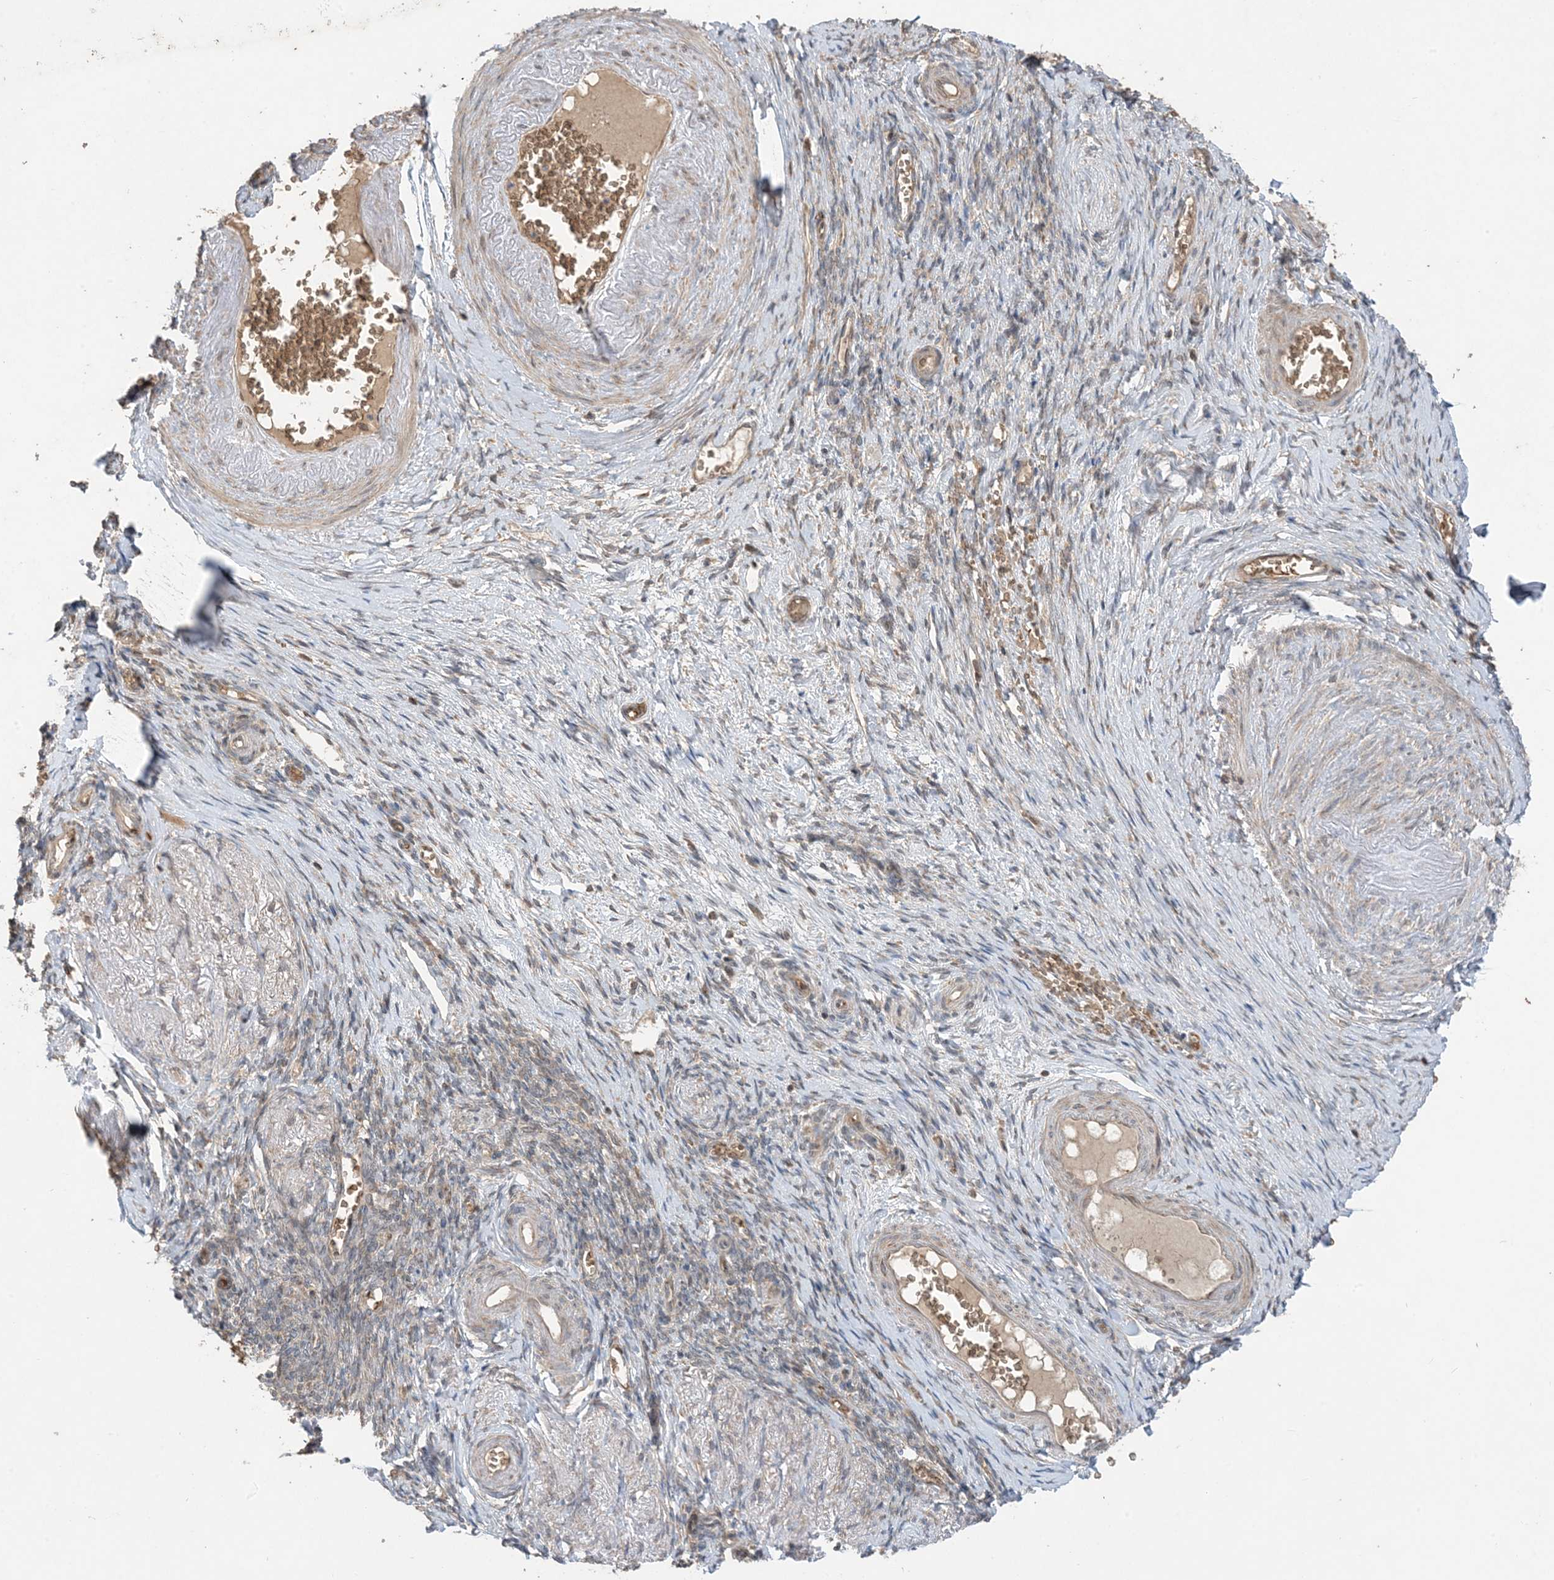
{"staining": {"intensity": "moderate", "quantity": "25%-75%", "location": "cytoplasmic/membranous"}, "tissue": "adipose tissue", "cell_type": "Adipocytes", "image_type": "normal", "snomed": [{"axis": "morphology", "description": "Normal tissue, NOS"}, {"axis": "topography", "description": "Vascular tissue"}, {"axis": "topography", "description": "Fallopian tube"}, {"axis": "topography", "description": "Ovary"}], "caption": "The photomicrograph shows staining of unremarkable adipose tissue, revealing moderate cytoplasmic/membranous protein expression (brown color) within adipocytes.", "gene": "PUSL1", "patient": {"sex": "female", "age": 67}}